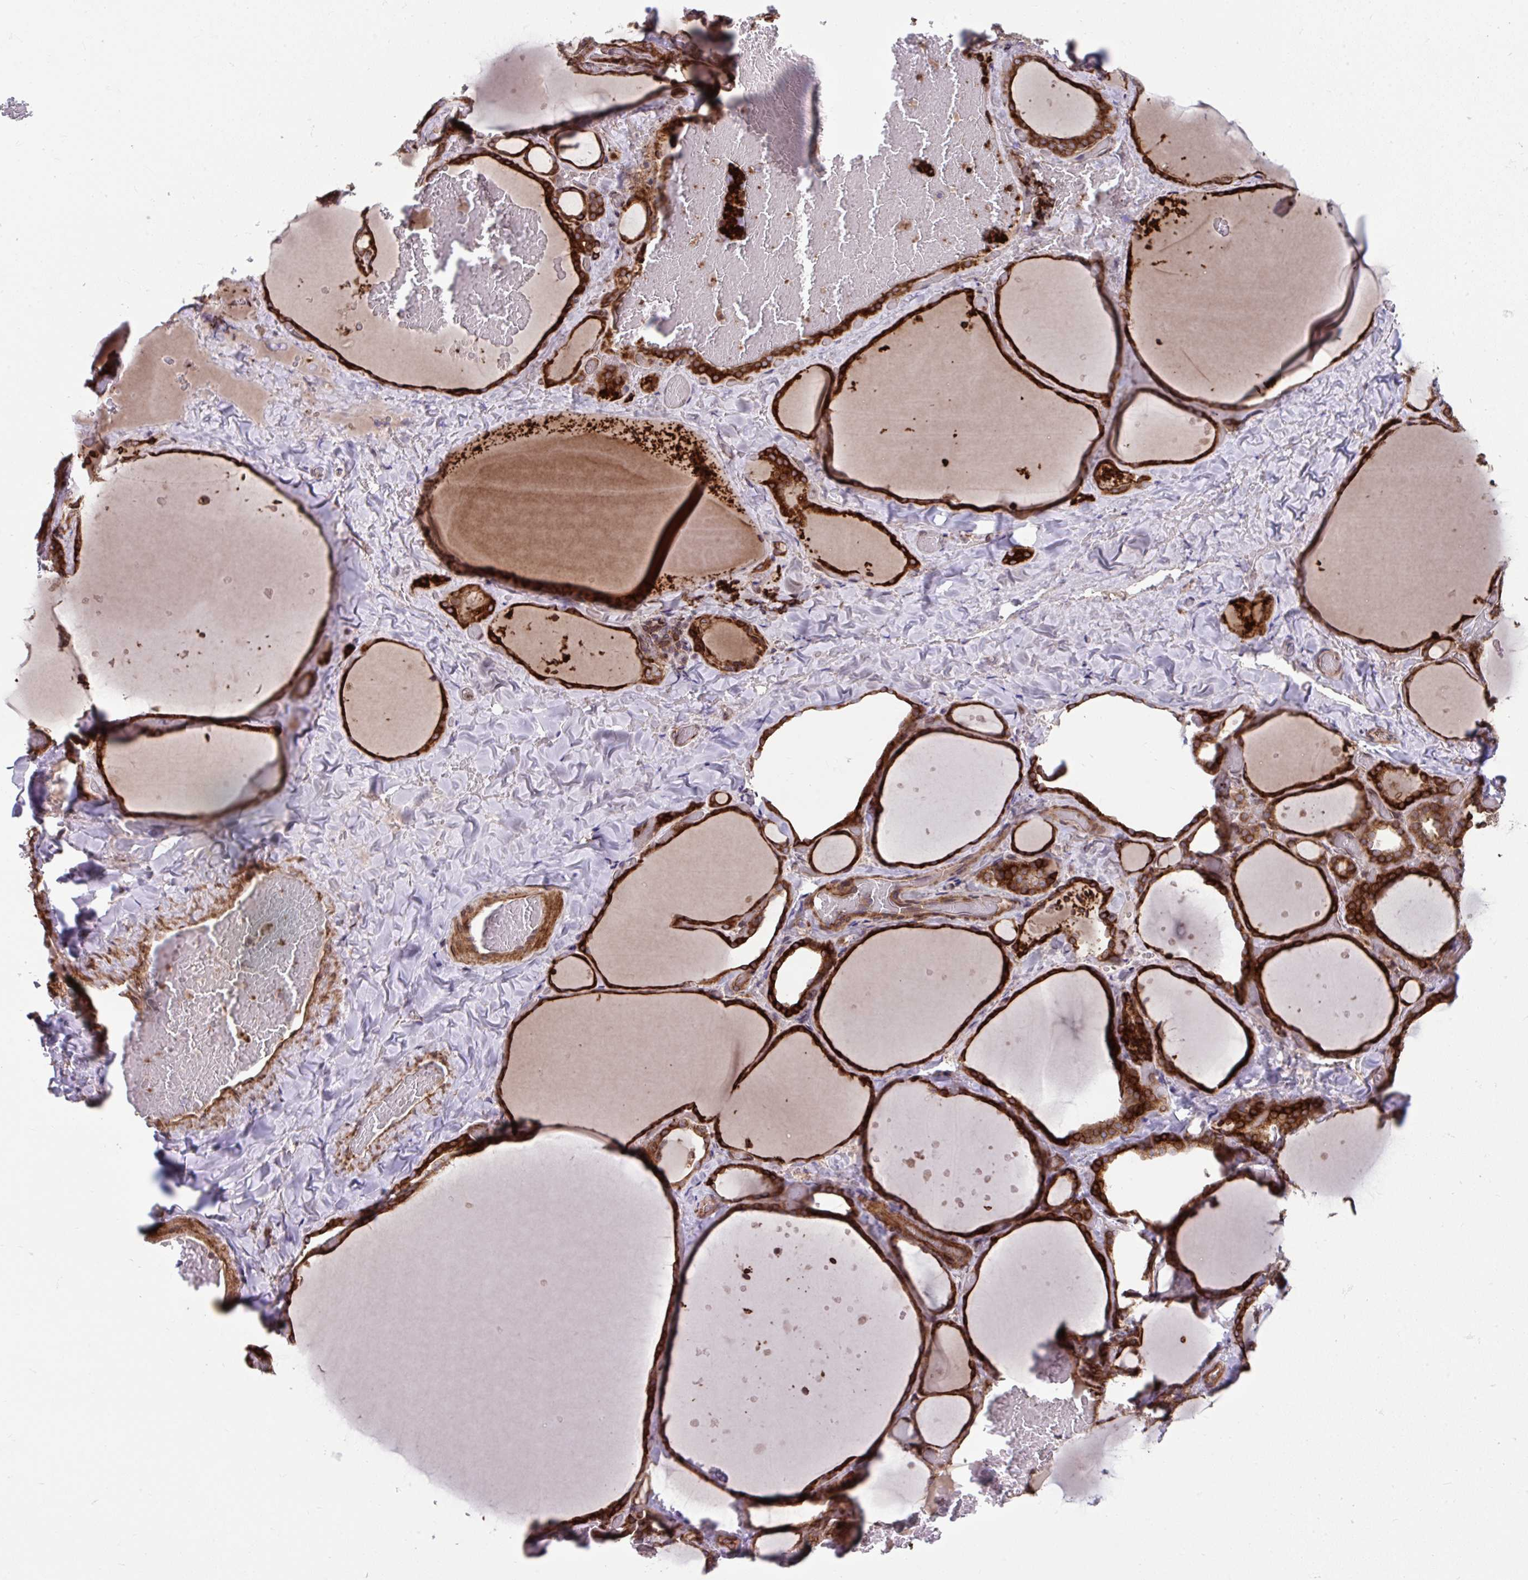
{"staining": {"intensity": "strong", "quantity": ">75%", "location": "cytoplasmic/membranous"}, "tissue": "thyroid gland", "cell_type": "Glandular cells", "image_type": "normal", "snomed": [{"axis": "morphology", "description": "Normal tissue, NOS"}, {"axis": "topography", "description": "Thyroid gland"}], "caption": "Protein expression analysis of benign human thyroid gland reveals strong cytoplasmic/membranous expression in approximately >75% of glandular cells.", "gene": "STIM2", "patient": {"sex": "female", "age": 36}}